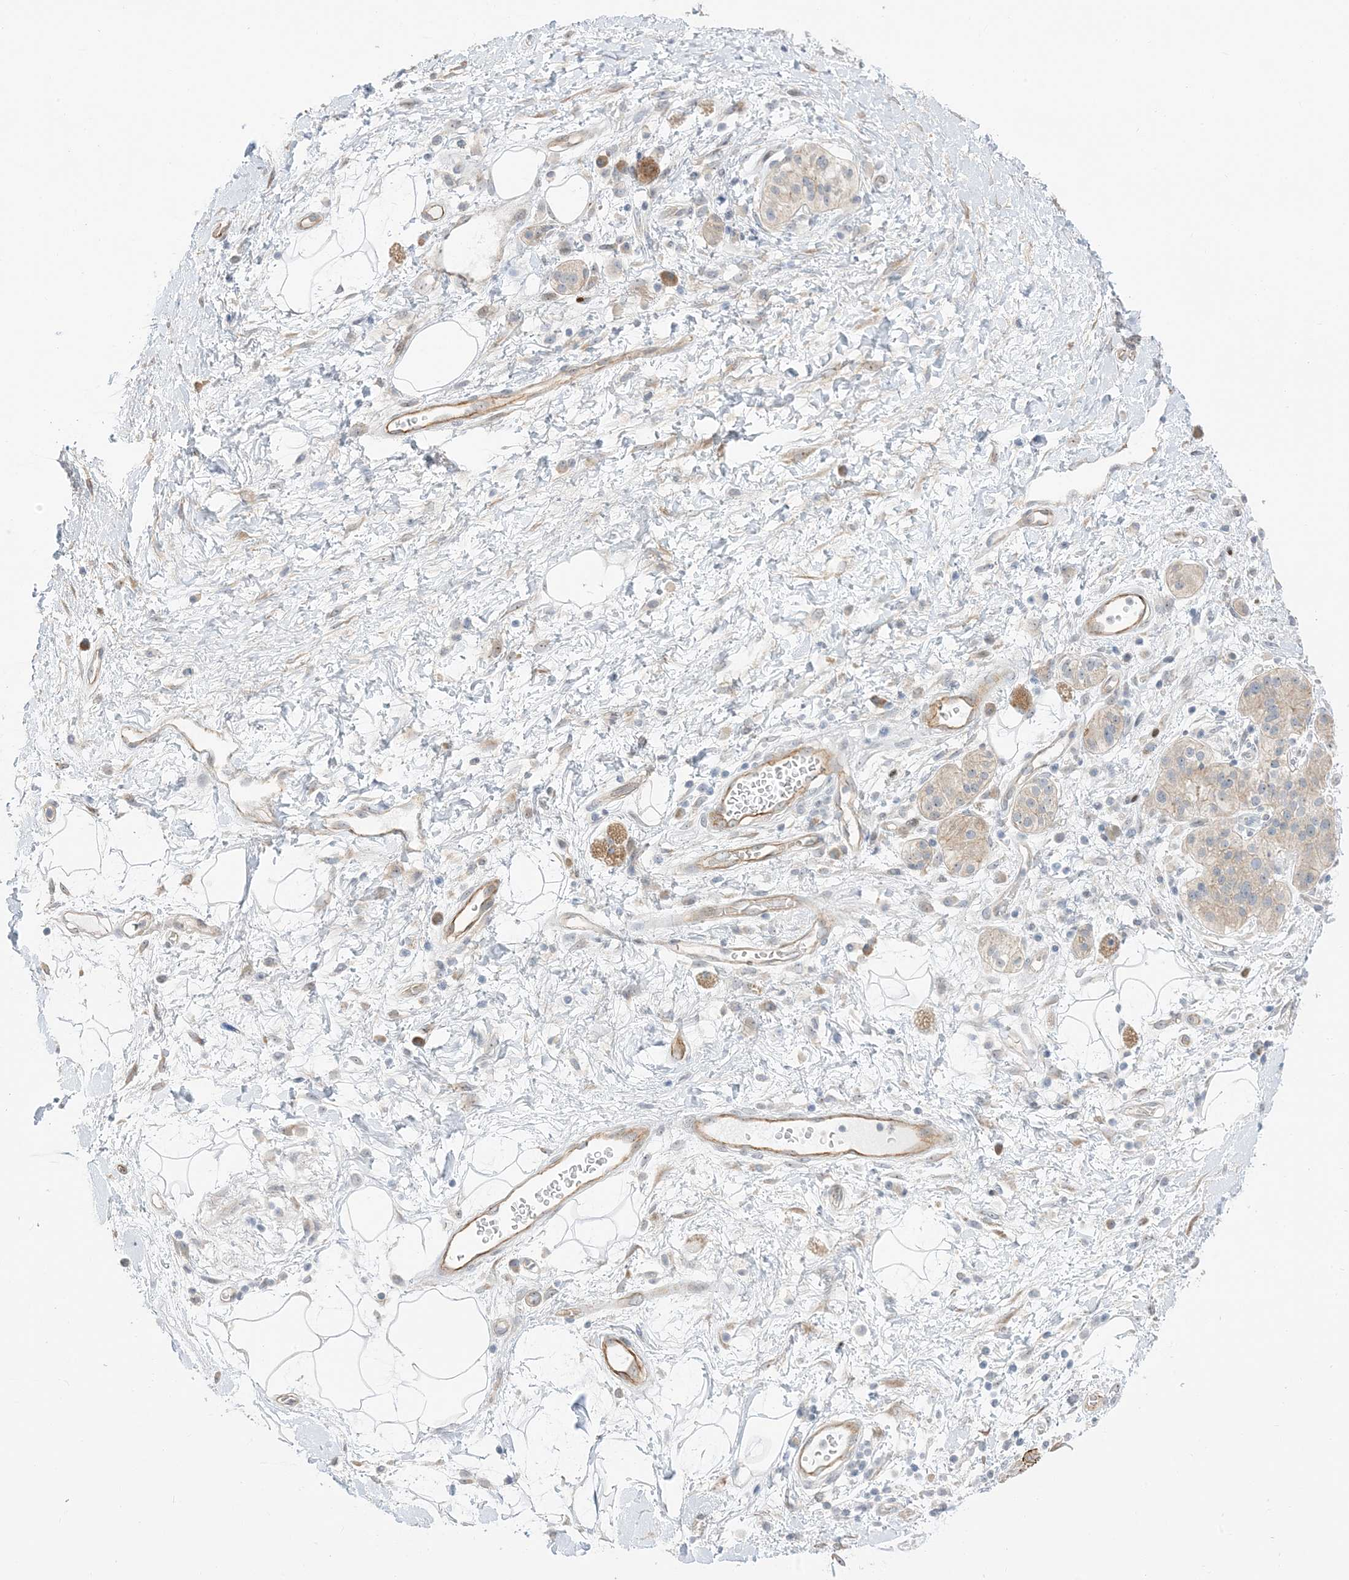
{"staining": {"intensity": "negative", "quantity": "none", "location": "none"}, "tissue": "adipose tissue", "cell_type": "Adipocytes", "image_type": "normal", "snomed": [{"axis": "morphology", "description": "Normal tissue, NOS"}, {"axis": "morphology", "description": "Adenocarcinoma, NOS"}, {"axis": "topography", "description": "Duodenum"}, {"axis": "topography", "description": "Peripheral nerve tissue"}], "caption": "Immunohistochemistry (IHC) photomicrograph of normal human adipose tissue stained for a protein (brown), which demonstrates no positivity in adipocytes.", "gene": "IL36B", "patient": {"sex": "female", "age": 60}}